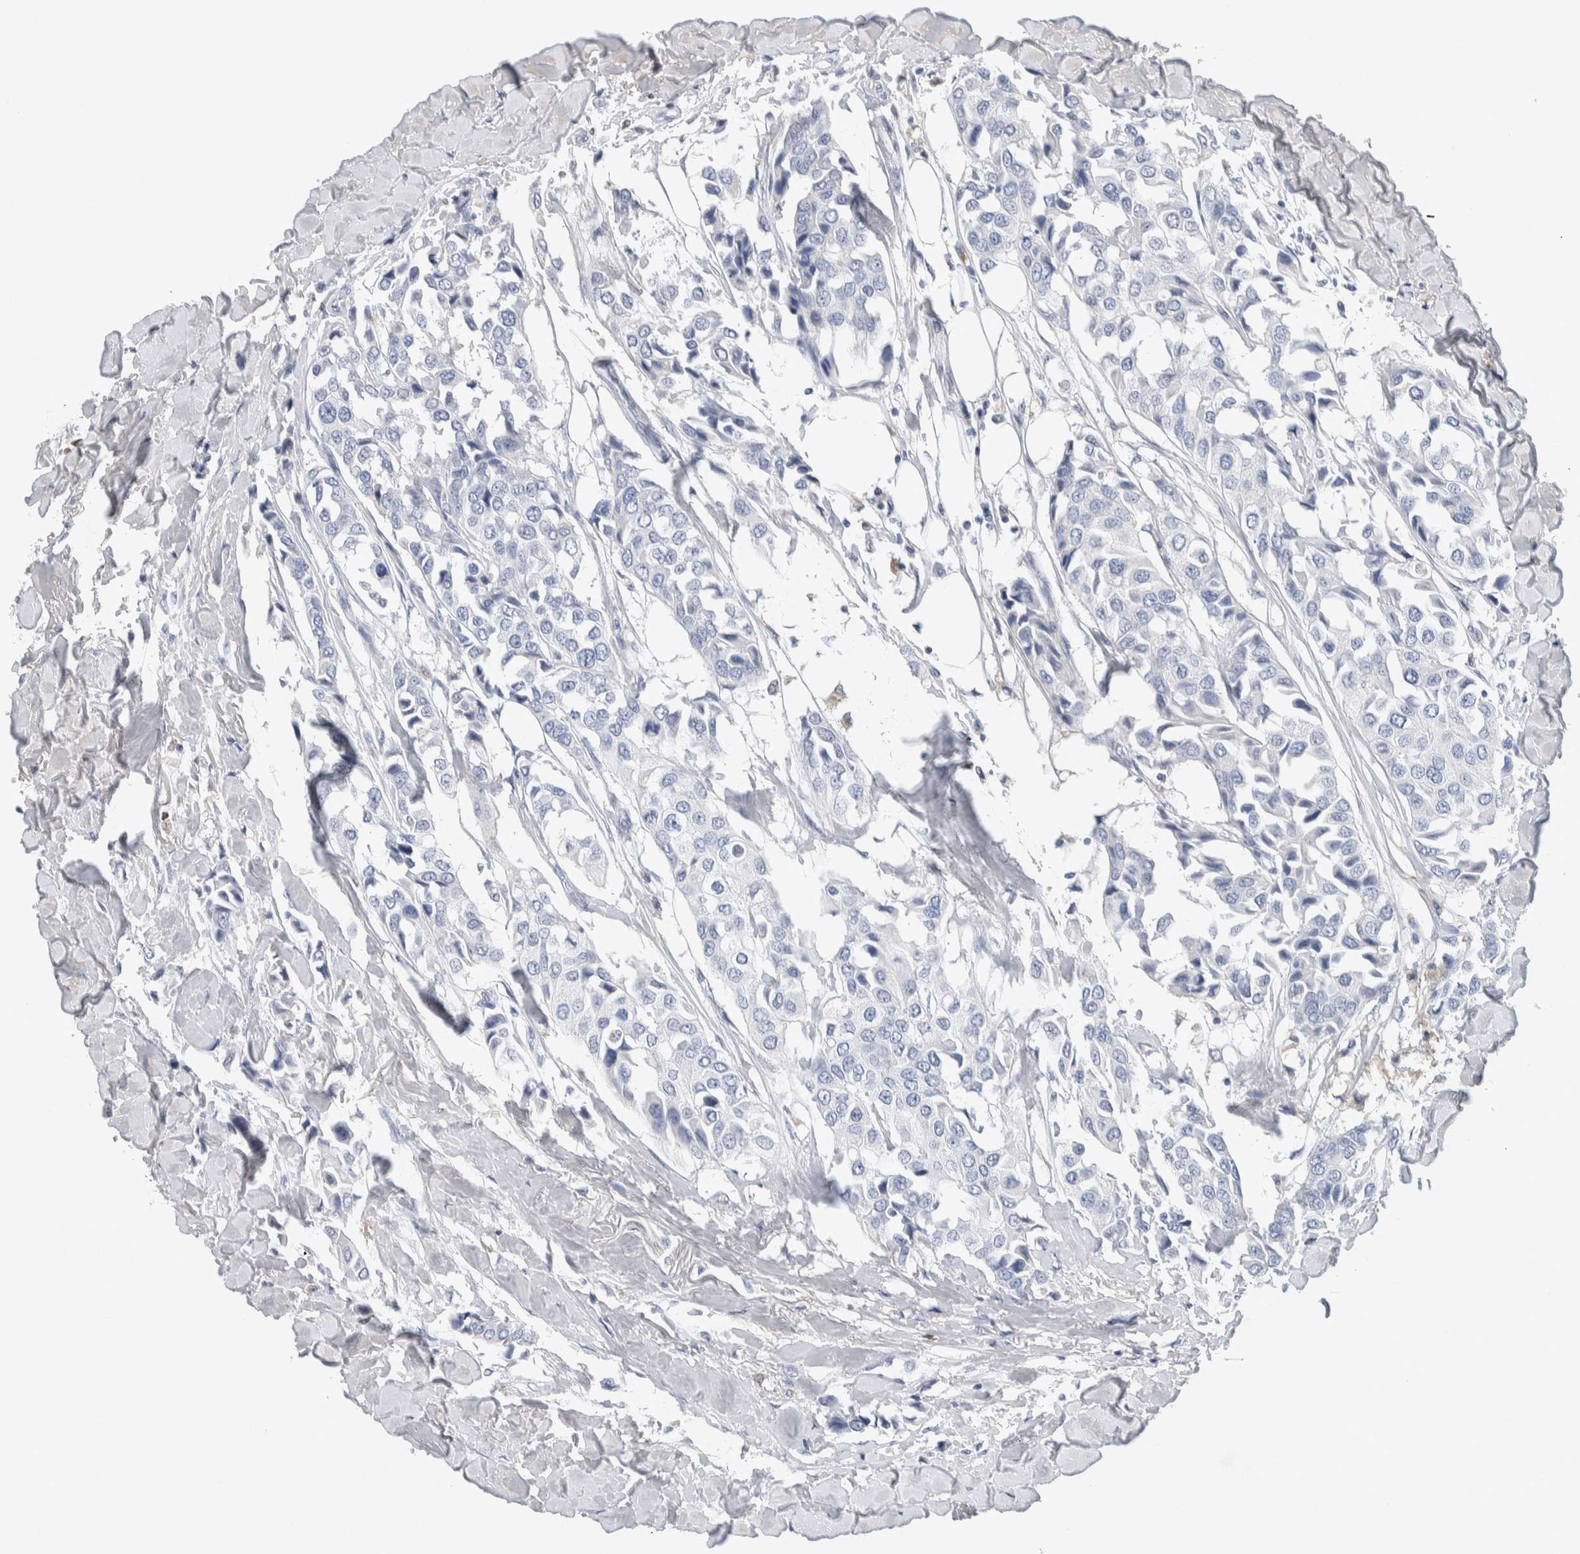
{"staining": {"intensity": "negative", "quantity": "none", "location": "none"}, "tissue": "breast cancer", "cell_type": "Tumor cells", "image_type": "cancer", "snomed": [{"axis": "morphology", "description": "Duct carcinoma"}, {"axis": "topography", "description": "Breast"}], "caption": "Tumor cells are negative for brown protein staining in breast invasive ductal carcinoma.", "gene": "NCF2", "patient": {"sex": "female", "age": 80}}